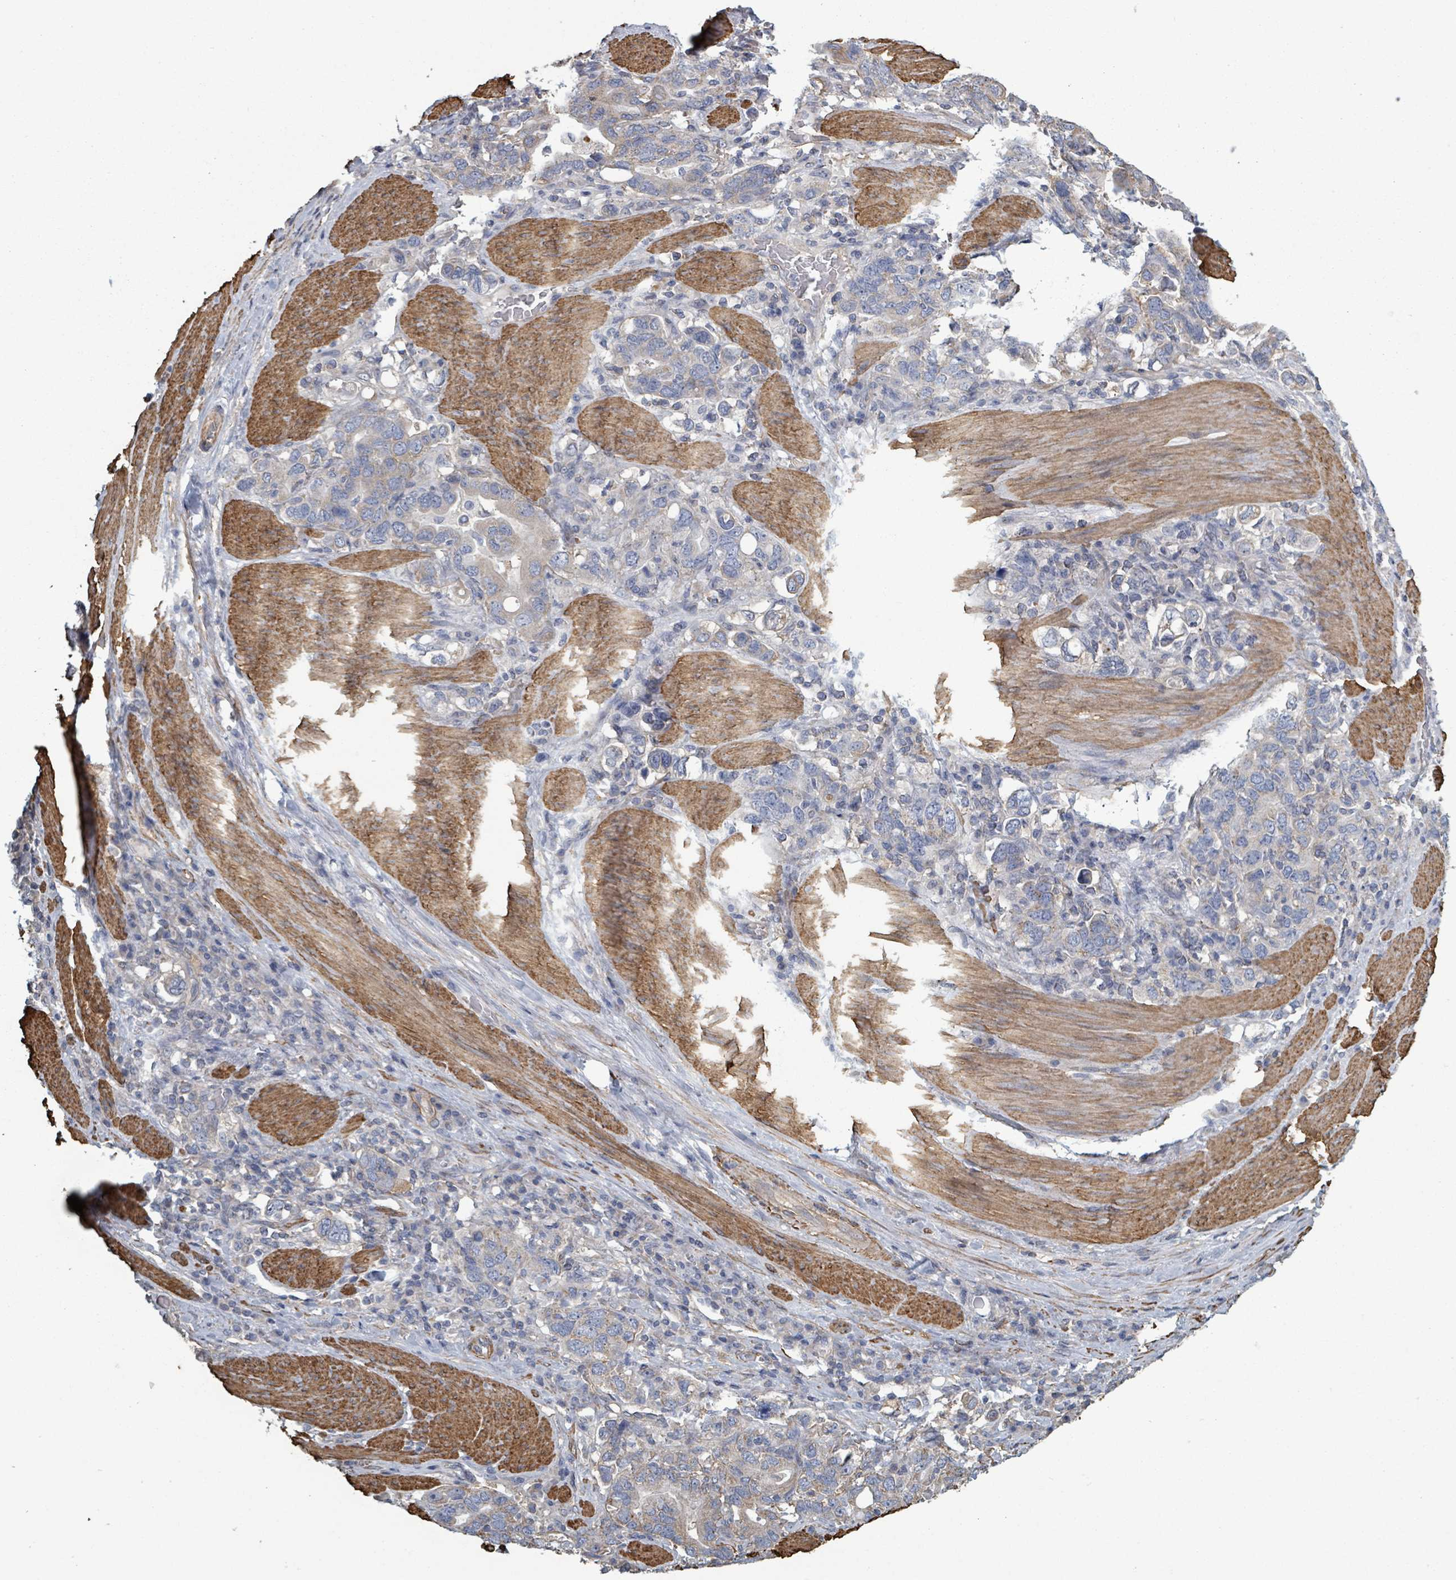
{"staining": {"intensity": "weak", "quantity": "<25%", "location": "cytoplasmic/membranous"}, "tissue": "stomach cancer", "cell_type": "Tumor cells", "image_type": "cancer", "snomed": [{"axis": "morphology", "description": "Adenocarcinoma, NOS"}, {"axis": "topography", "description": "Stomach, upper"}, {"axis": "topography", "description": "Stomach"}], "caption": "A histopathology image of human adenocarcinoma (stomach) is negative for staining in tumor cells.", "gene": "ADCK1", "patient": {"sex": "male", "age": 62}}